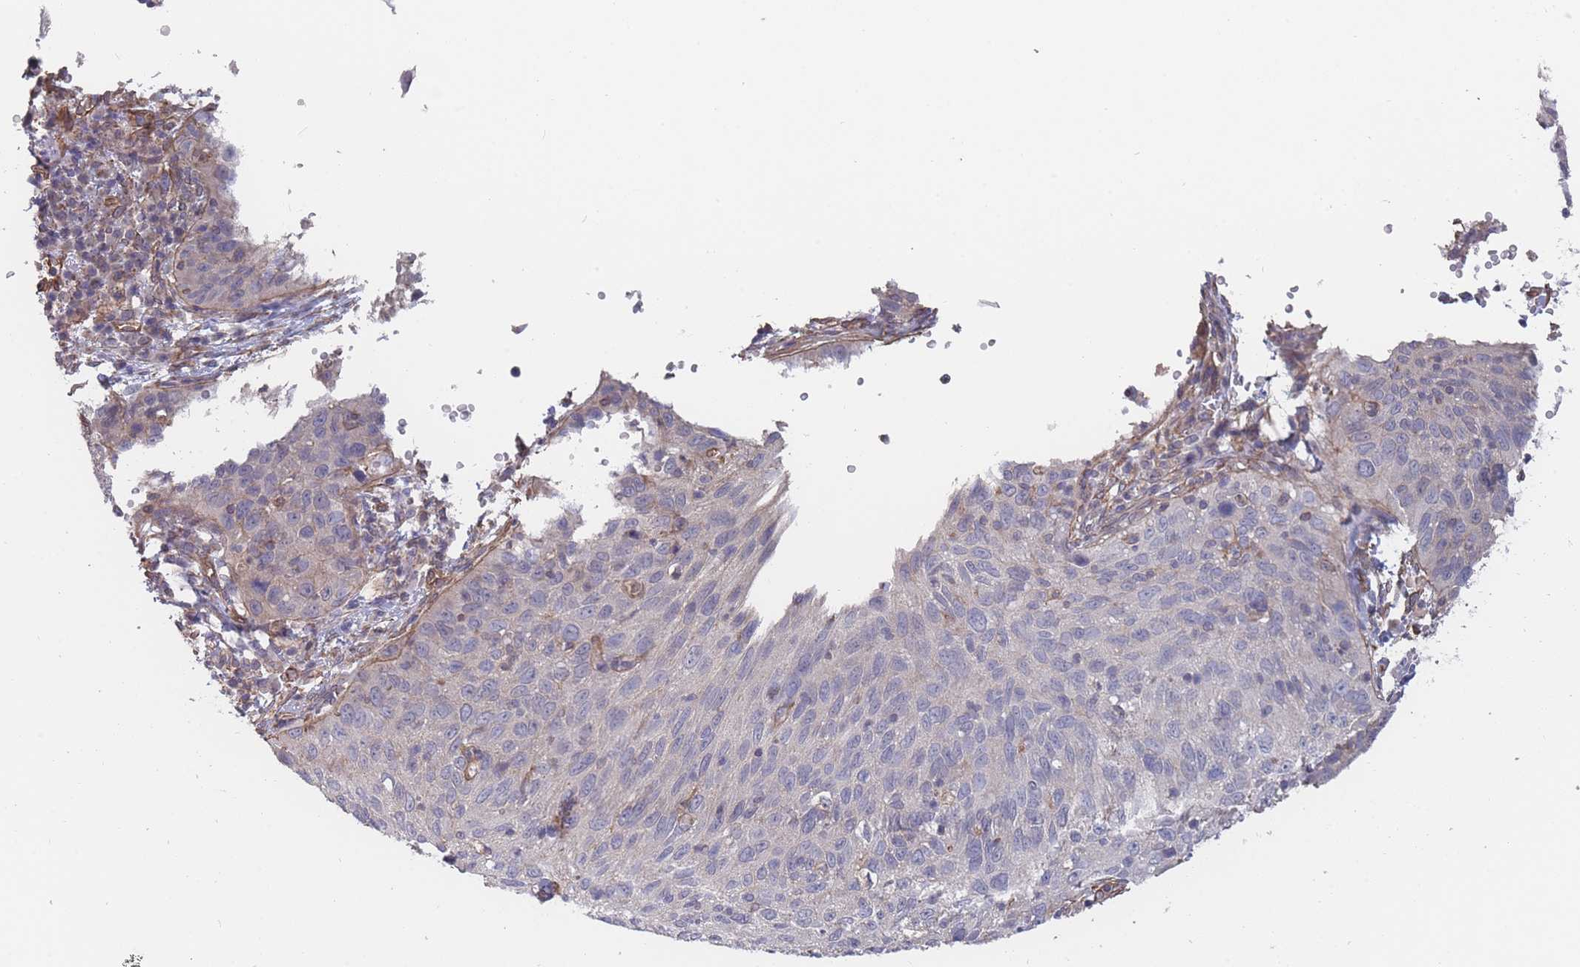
{"staining": {"intensity": "negative", "quantity": "none", "location": "none"}, "tissue": "cervical cancer", "cell_type": "Tumor cells", "image_type": "cancer", "snomed": [{"axis": "morphology", "description": "Squamous cell carcinoma, NOS"}, {"axis": "topography", "description": "Cervix"}], "caption": "DAB (3,3'-diaminobenzidine) immunohistochemical staining of human cervical squamous cell carcinoma reveals no significant staining in tumor cells.", "gene": "SLC1A6", "patient": {"sex": "female", "age": 30}}